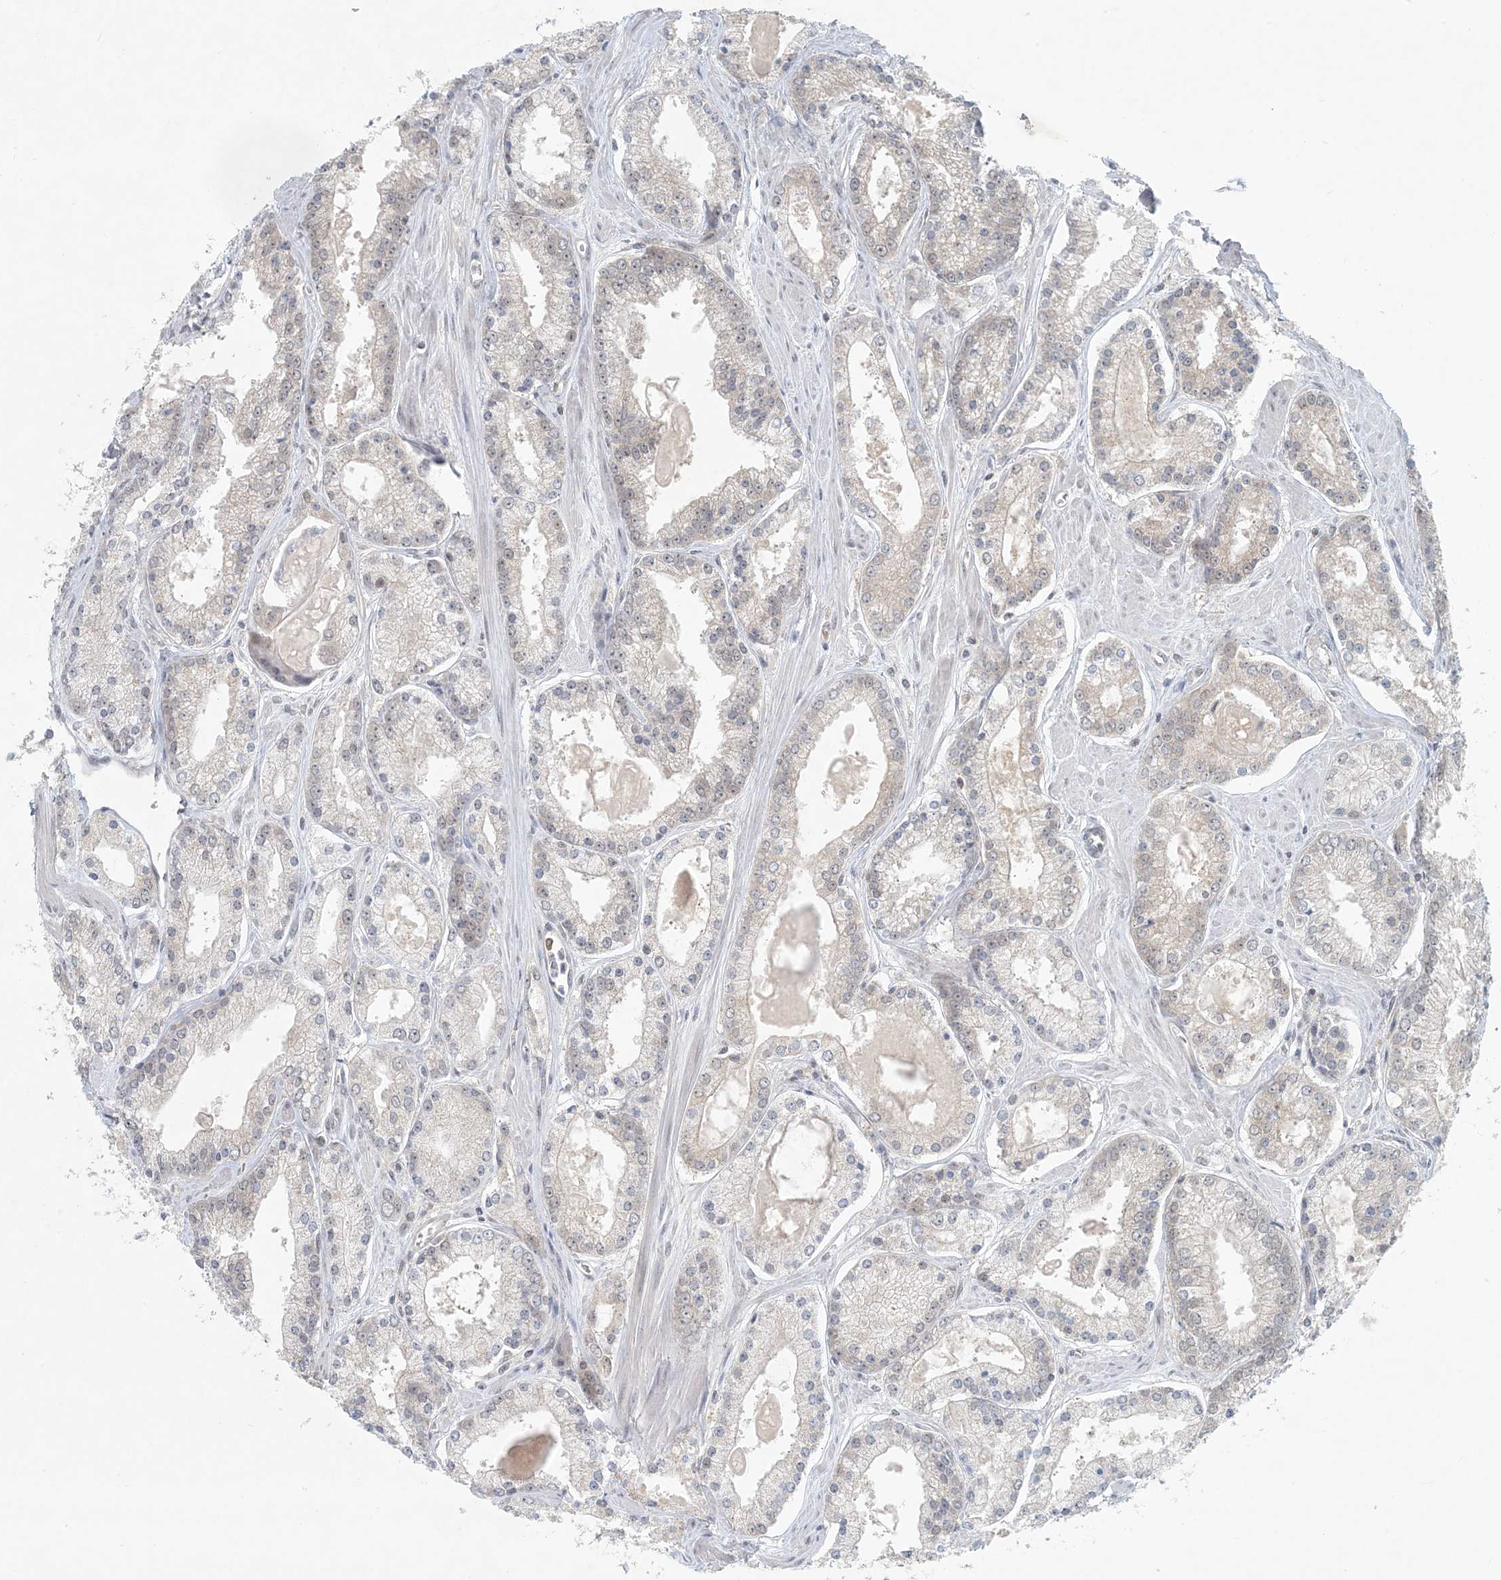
{"staining": {"intensity": "weak", "quantity": "25%-75%", "location": "cytoplasmic/membranous,nuclear"}, "tissue": "prostate cancer", "cell_type": "Tumor cells", "image_type": "cancer", "snomed": [{"axis": "morphology", "description": "Adenocarcinoma, Low grade"}, {"axis": "topography", "description": "Prostate"}], "caption": "Tumor cells reveal low levels of weak cytoplasmic/membranous and nuclear staining in approximately 25%-75% of cells in prostate cancer. The protein is shown in brown color, while the nuclei are stained blue.", "gene": "OBI1", "patient": {"sex": "male", "age": 54}}